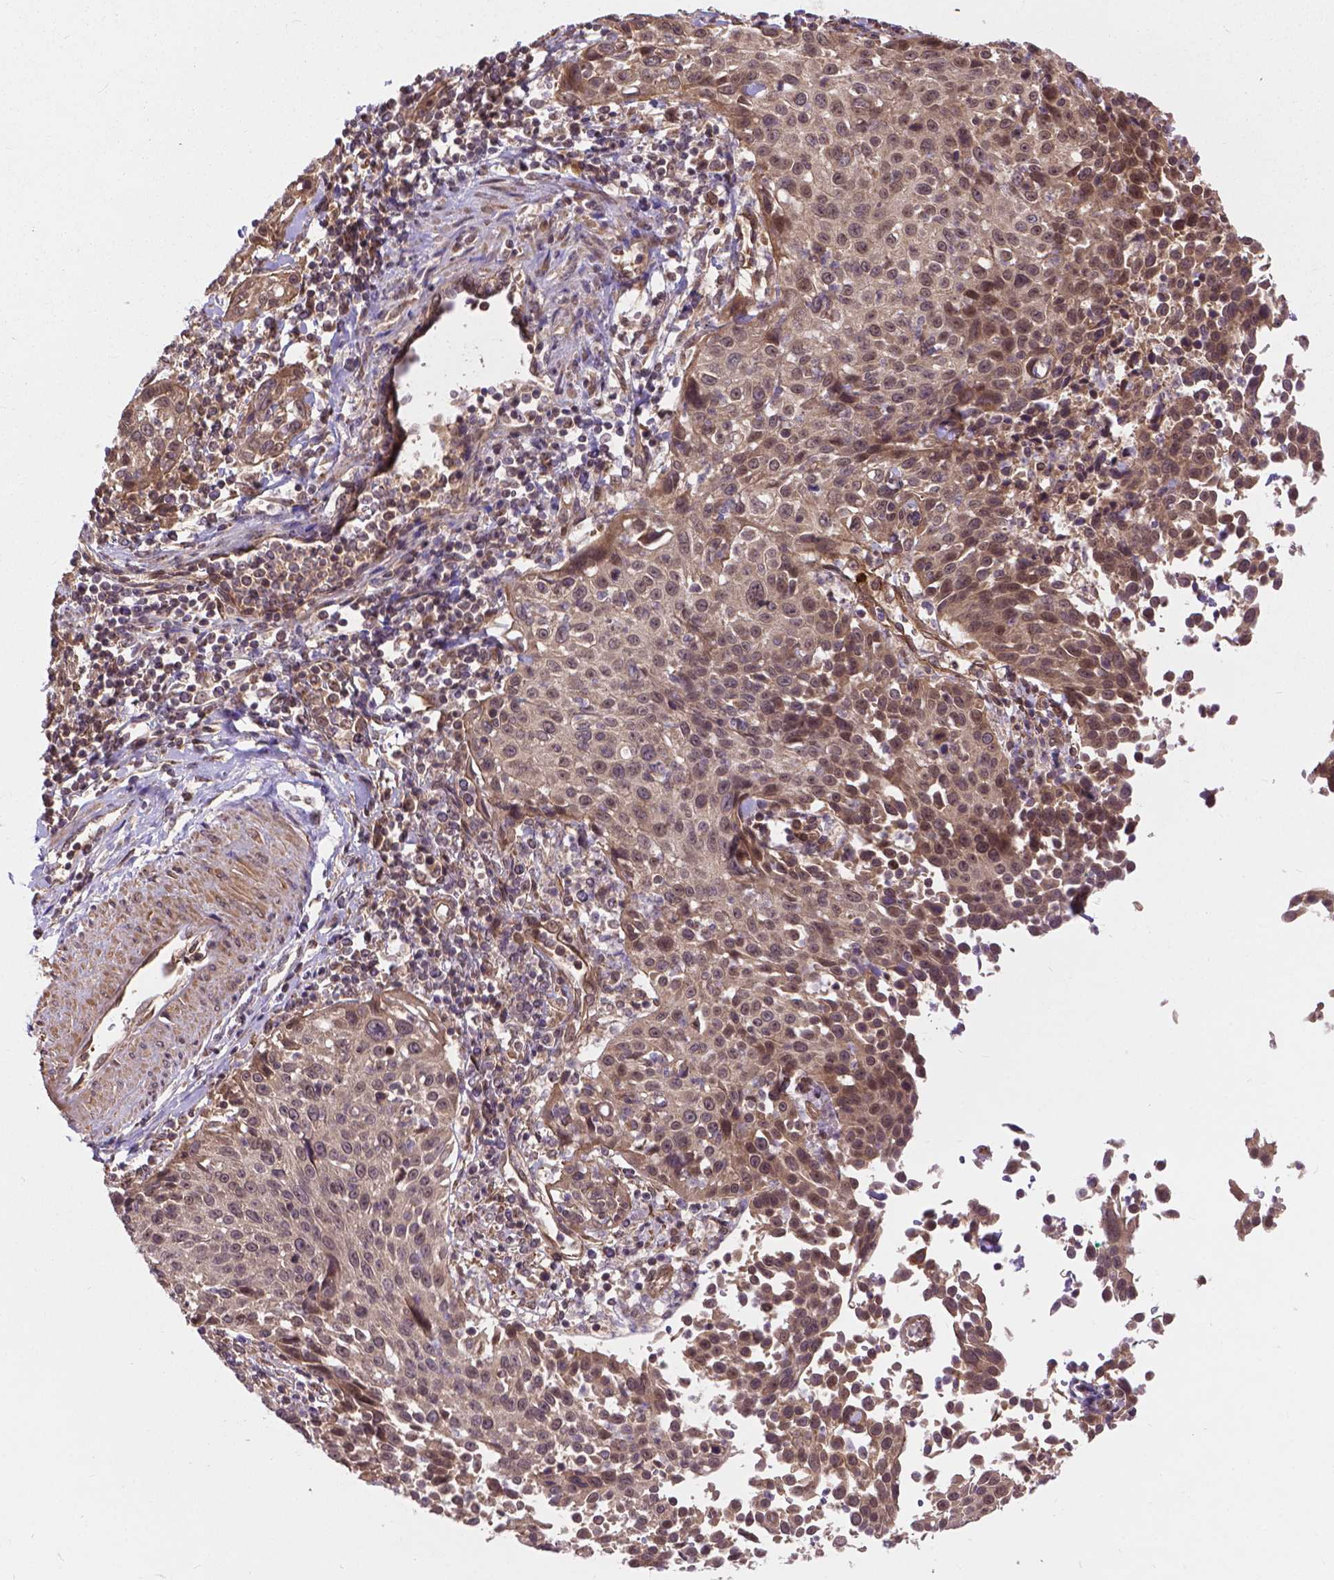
{"staining": {"intensity": "moderate", "quantity": ">75%", "location": "cytoplasmic/membranous,nuclear"}, "tissue": "cervical cancer", "cell_type": "Tumor cells", "image_type": "cancer", "snomed": [{"axis": "morphology", "description": "Squamous cell carcinoma, NOS"}, {"axis": "topography", "description": "Cervix"}], "caption": "Protein staining reveals moderate cytoplasmic/membranous and nuclear expression in about >75% of tumor cells in cervical squamous cell carcinoma. (DAB IHC with brightfield microscopy, high magnification).", "gene": "ZNF616", "patient": {"sex": "female", "age": 26}}